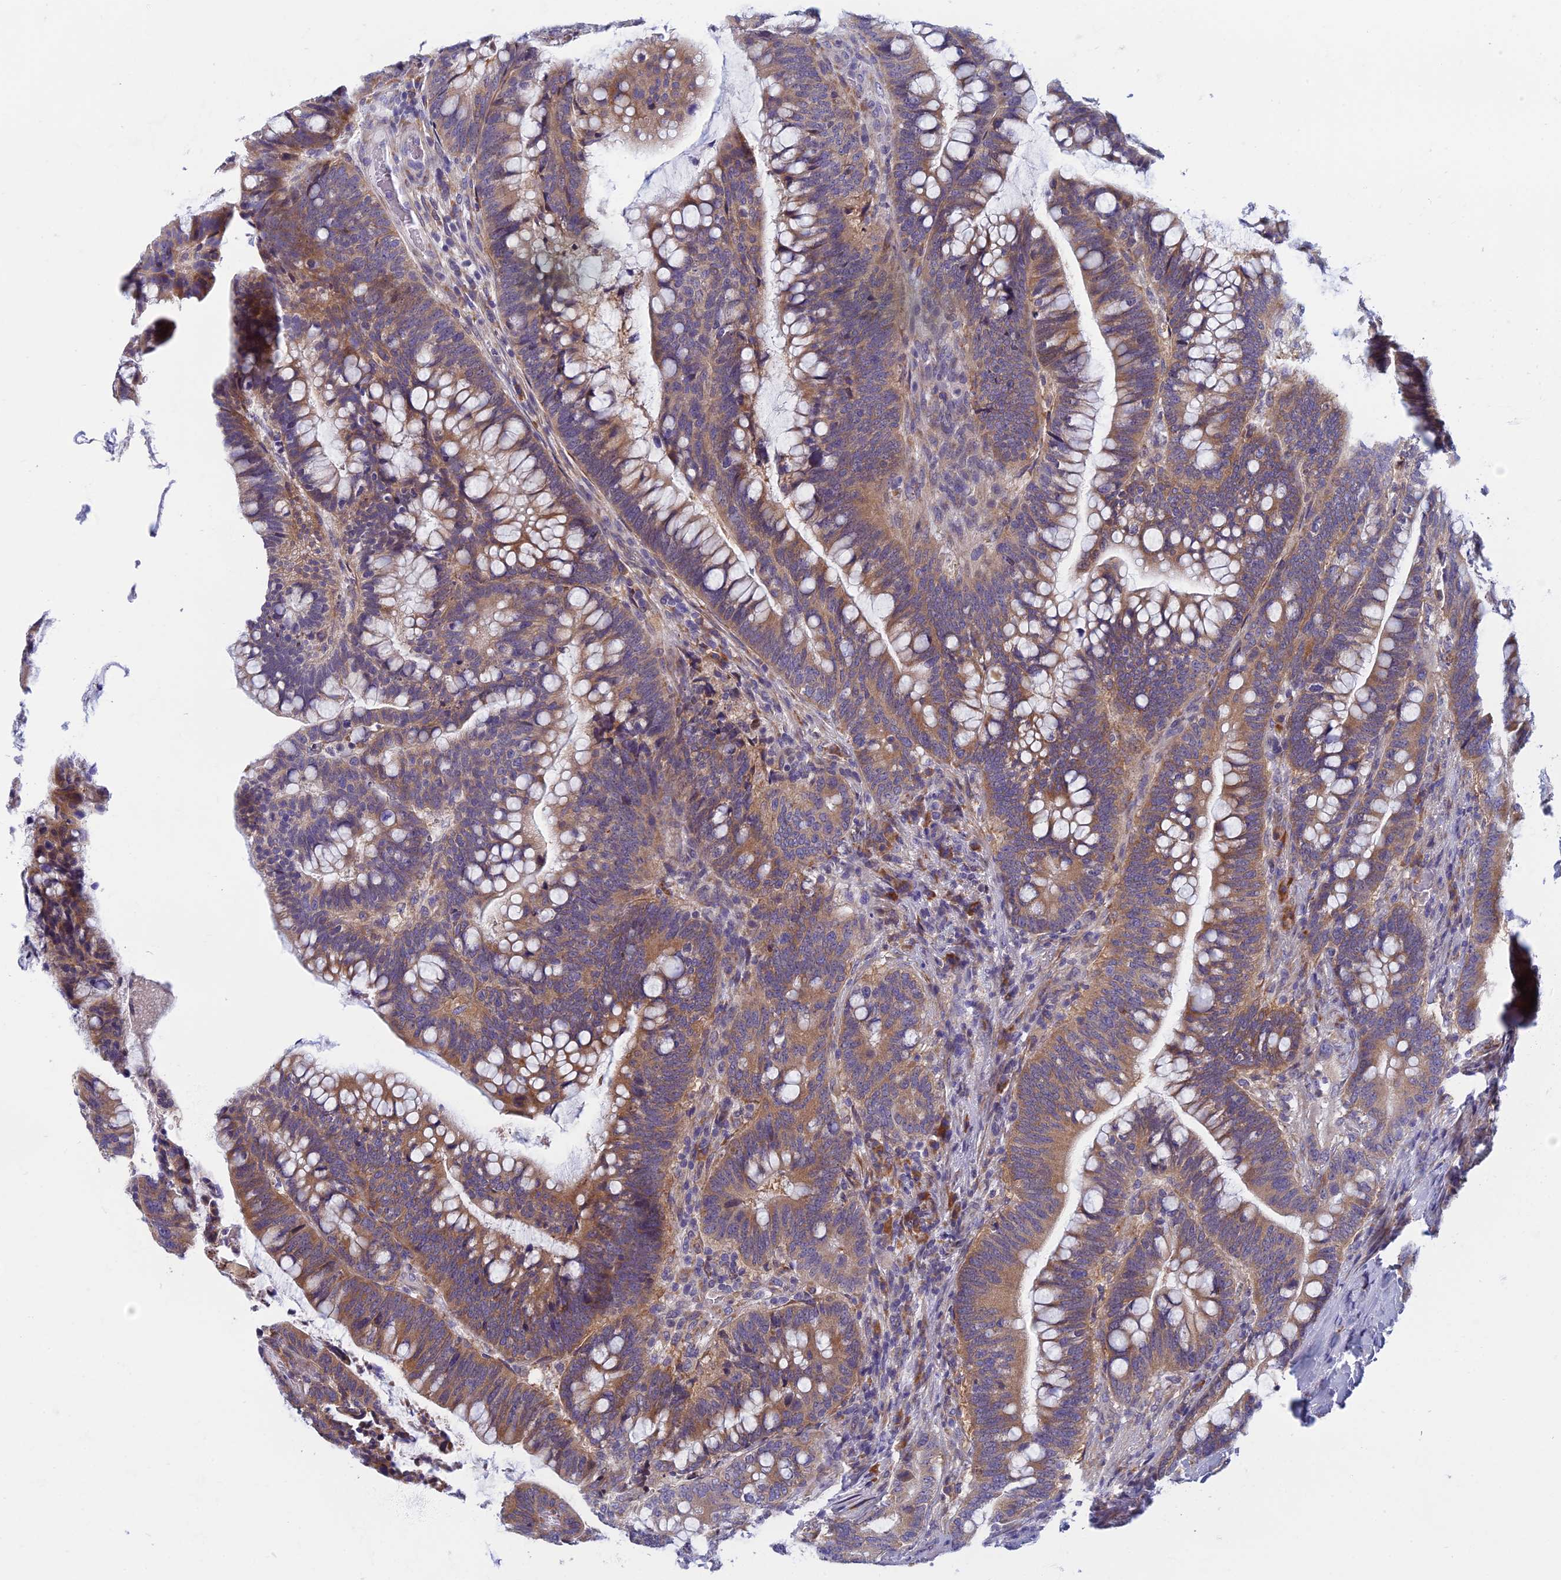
{"staining": {"intensity": "moderate", "quantity": ">75%", "location": "cytoplasmic/membranous"}, "tissue": "colorectal cancer", "cell_type": "Tumor cells", "image_type": "cancer", "snomed": [{"axis": "morphology", "description": "Adenocarcinoma, NOS"}, {"axis": "topography", "description": "Colon"}], "caption": "The immunohistochemical stain shows moderate cytoplasmic/membranous staining in tumor cells of adenocarcinoma (colorectal) tissue. Ihc stains the protein of interest in brown and the nuclei are stained blue.", "gene": "DDX51", "patient": {"sex": "female", "age": 66}}